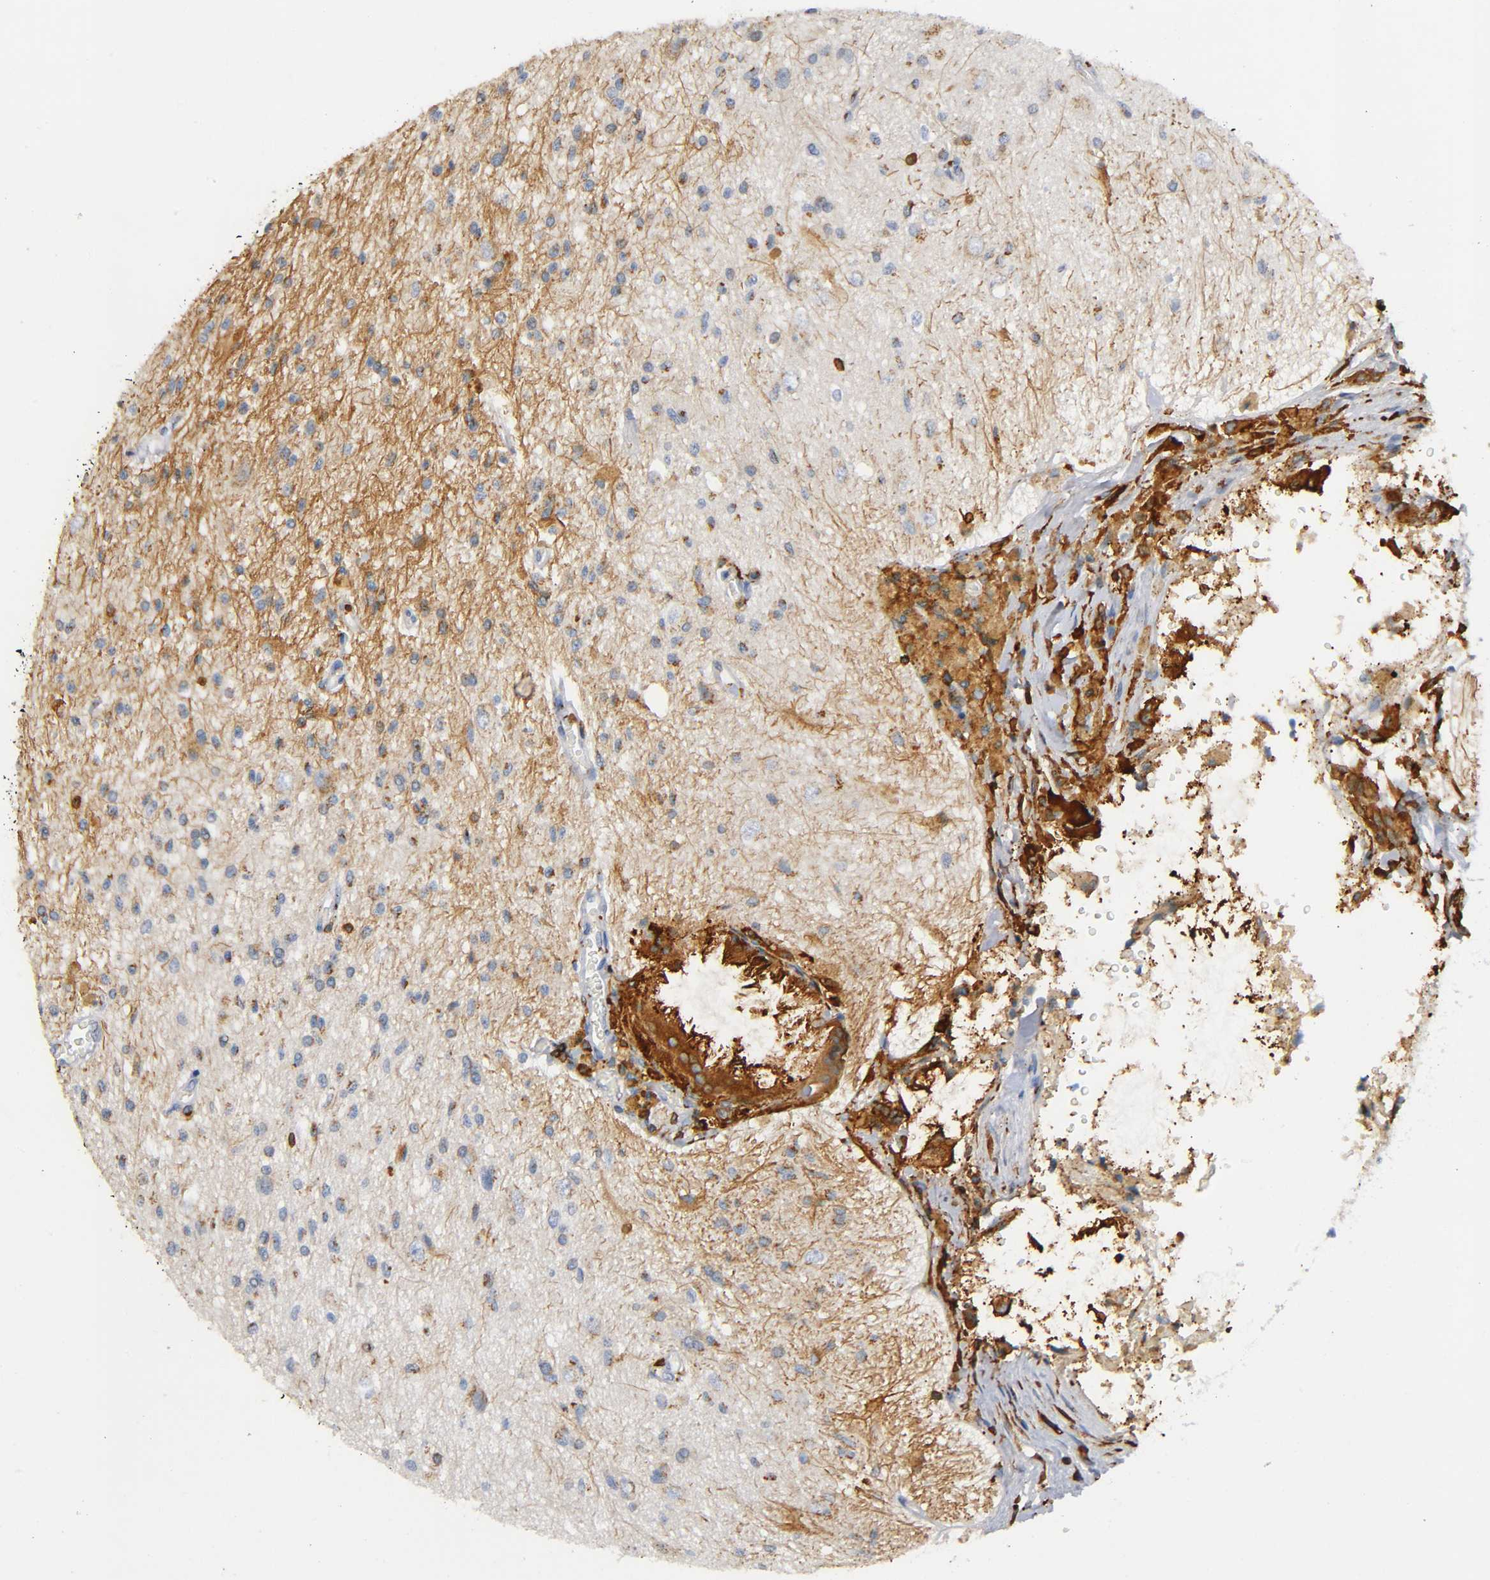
{"staining": {"intensity": "moderate", "quantity": "25%-75%", "location": "cytoplasmic/membranous"}, "tissue": "glioma", "cell_type": "Tumor cells", "image_type": "cancer", "snomed": [{"axis": "morphology", "description": "Glioma, malignant, High grade"}, {"axis": "topography", "description": "Brain"}], "caption": "Approximately 25%-75% of tumor cells in malignant high-grade glioma exhibit moderate cytoplasmic/membranous protein staining as visualized by brown immunohistochemical staining.", "gene": "CAPN10", "patient": {"sex": "male", "age": 47}}